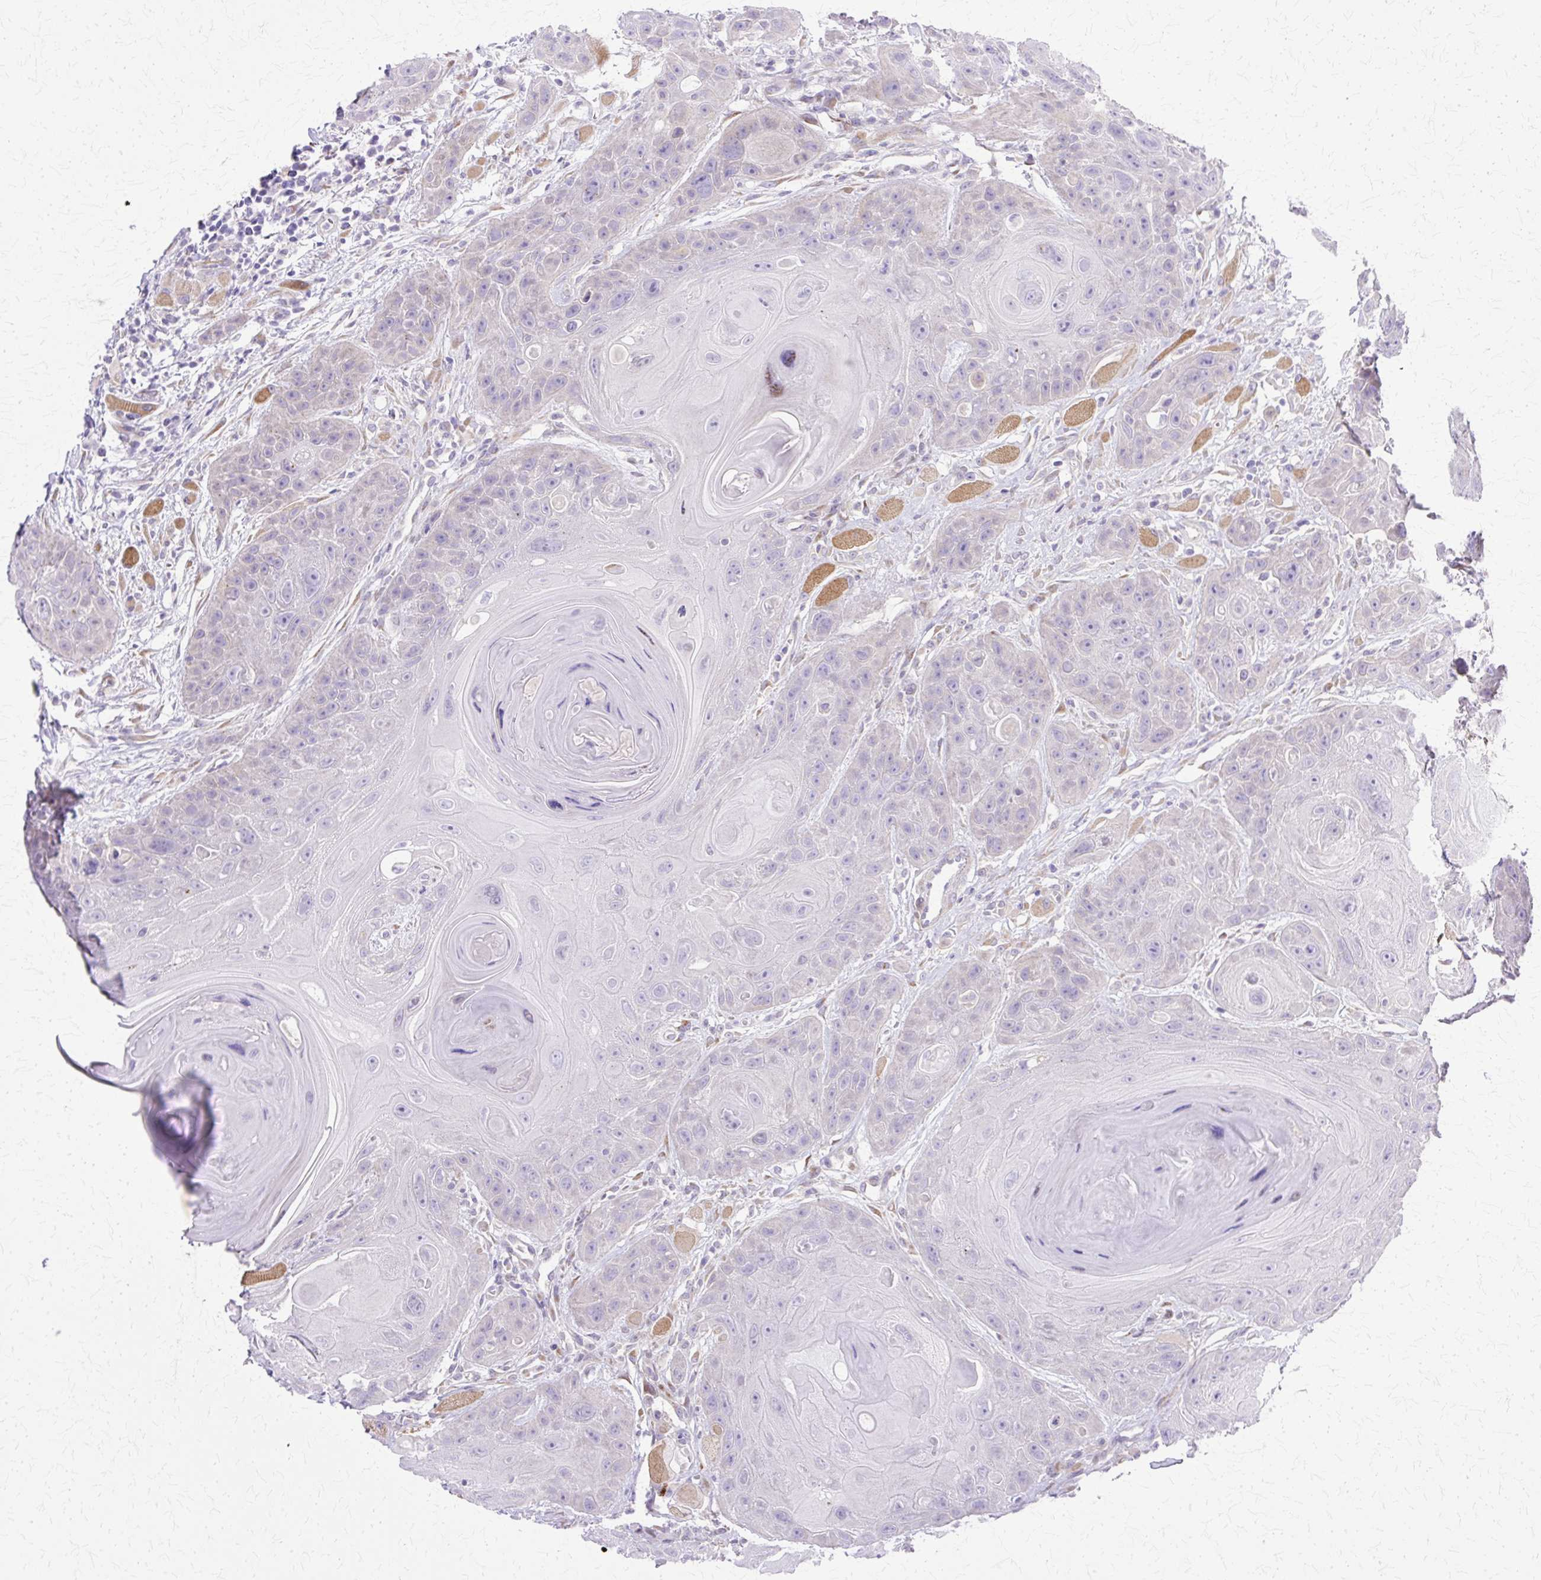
{"staining": {"intensity": "negative", "quantity": "none", "location": "none"}, "tissue": "head and neck cancer", "cell_type": "Tumor cells", "image_type": "cancer", "snomed": [{"axis": "morphology", "description": "Squamous cell carcinoma, NOS"}, {"axis": "topography", "description": "Head-Neck"}], "caption": "The IHC histopathology image has no significant staining in tumor cells of squamous cell carcinoma (head and neck) tissue.", "gene": "TBC1D3G", "patient": {"sex": "female", "age": 59}}